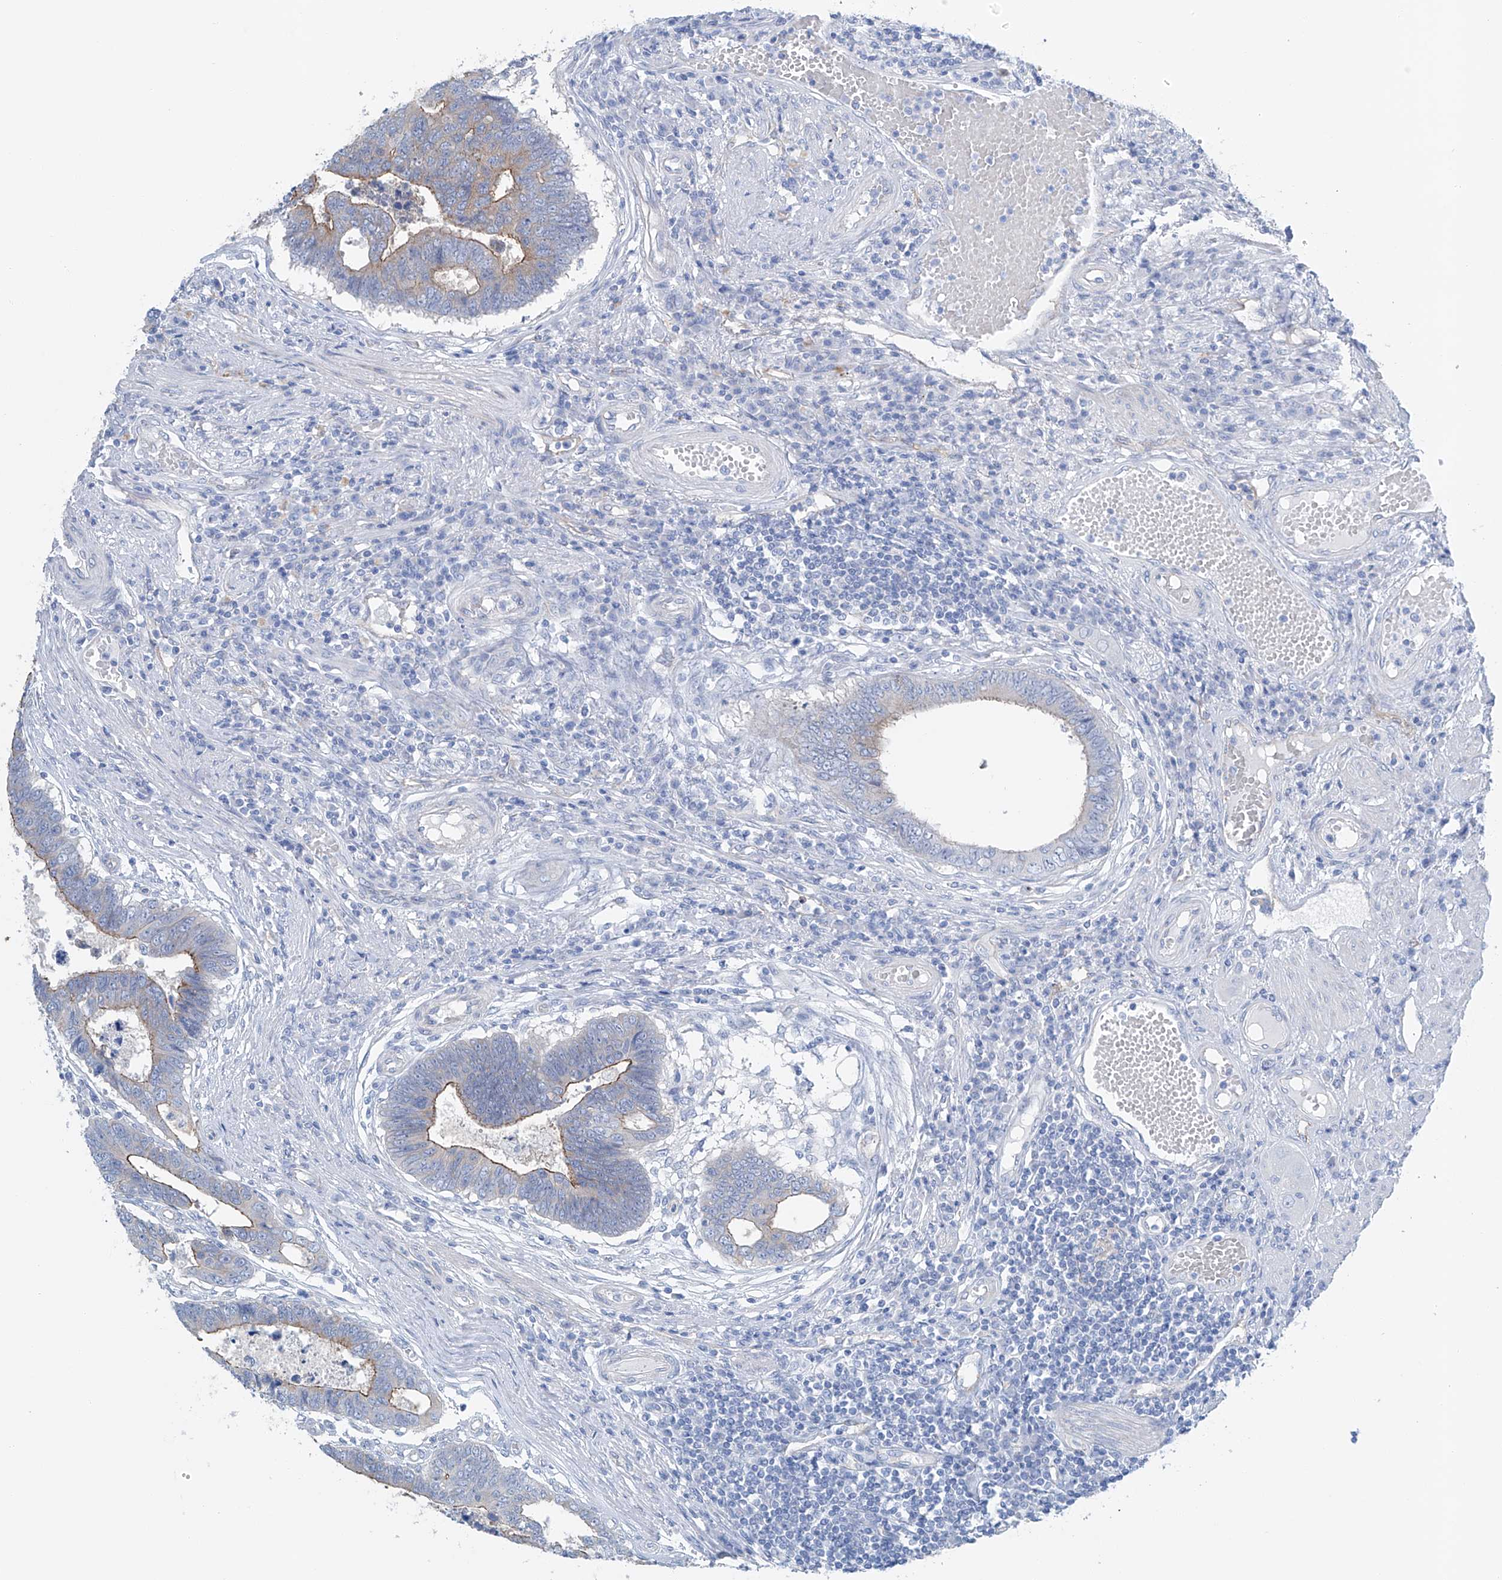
{"staining": {"intensity": "moderate", "quantity": "25%-75%", "location": "cytoplasmic/membranous"}, "tissue": "colorectal cancer", "cell_type": "Tumor cells", "image_type": "cancer", "snomed": [{"axis": "morphology", "description": "Adenocarcinoma, NOS"}, {"axis": "topography", "description": "Rectum"}], "caption": "A photomicrograph of colorectal cancer stained for a protein exhibits moderate cytoplasmic/membranous brown staining in tumor cells.", "gene": "MAGI1", "patient": {"sex": "male", "age": 84}}